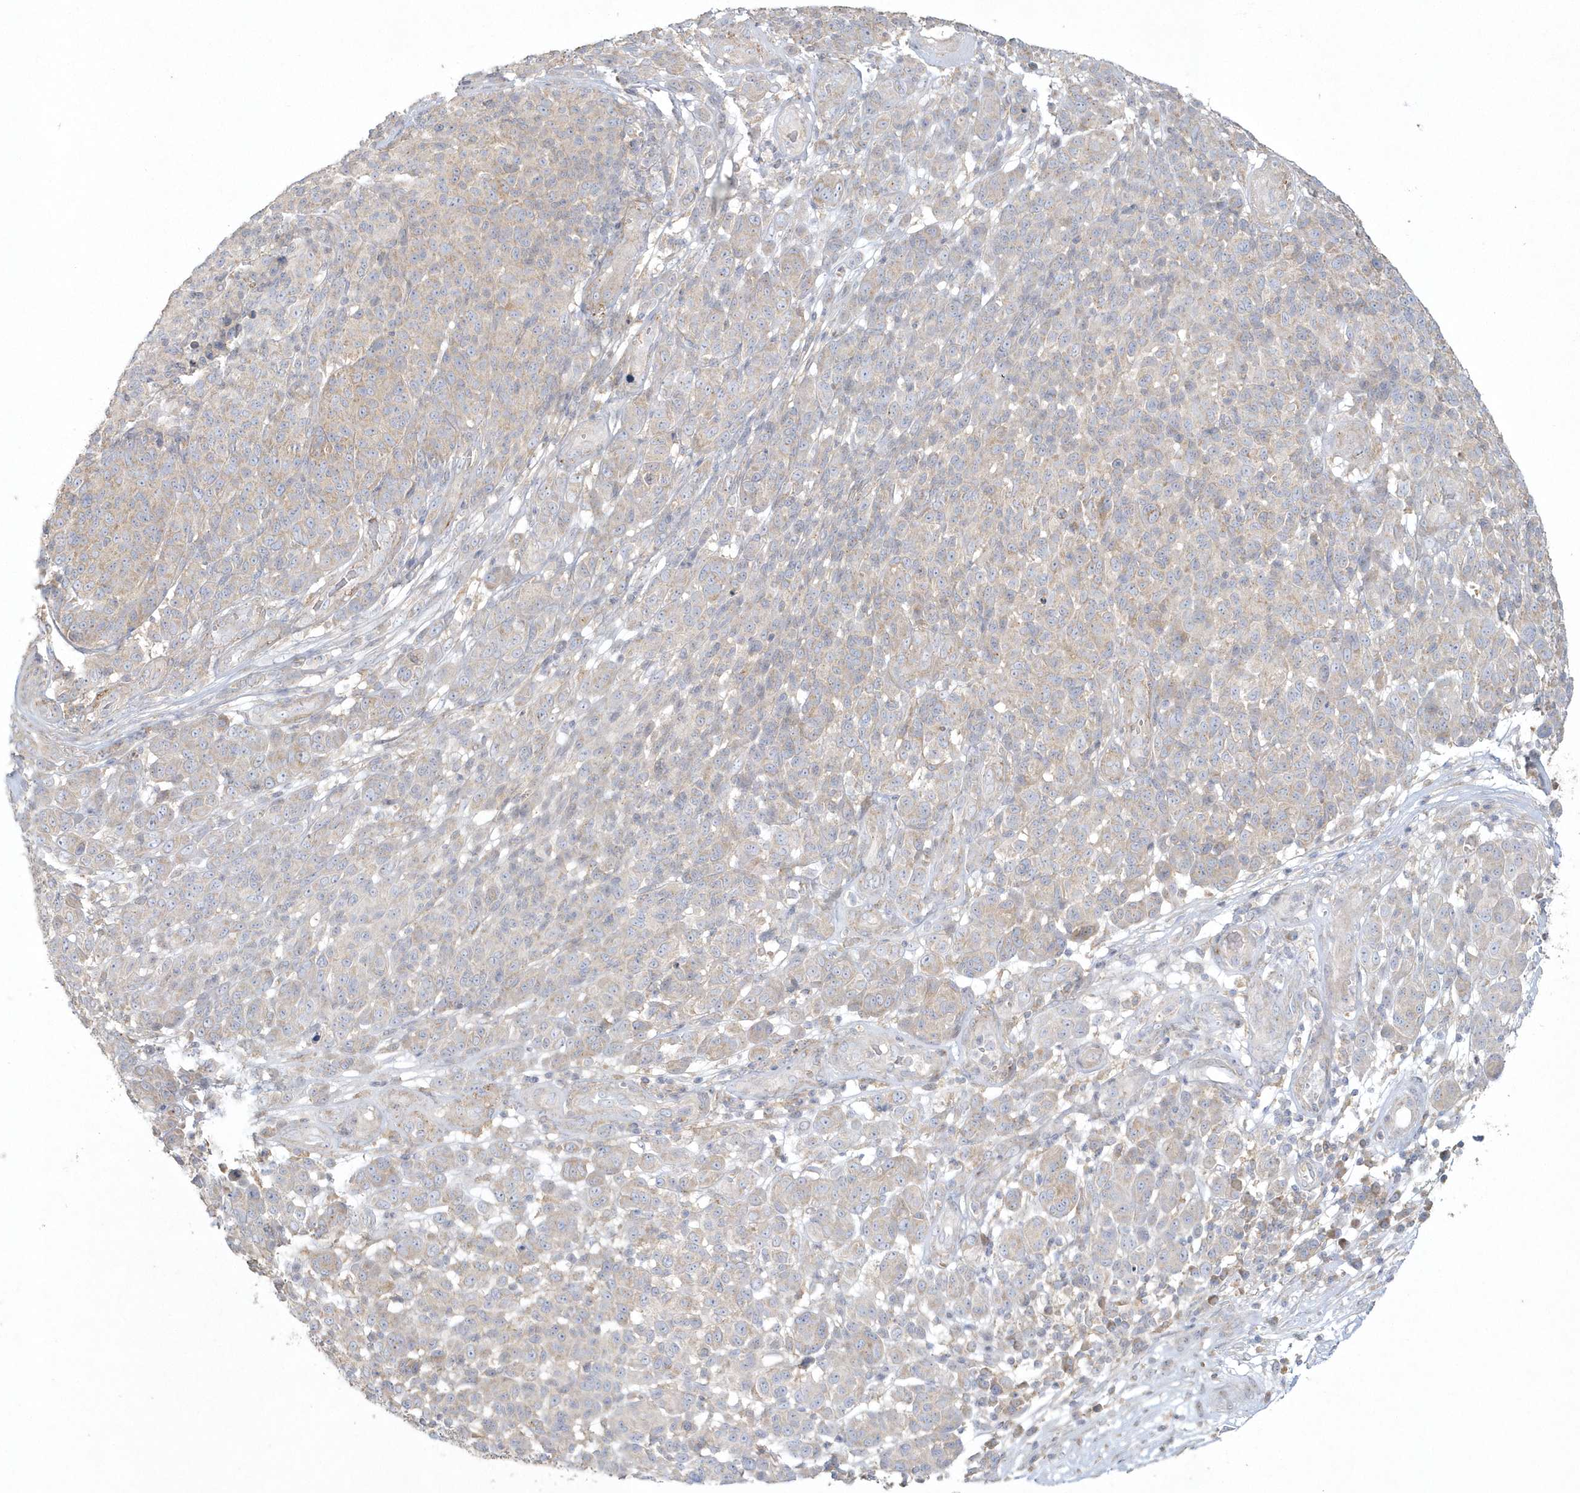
{"staining": {"intensity": "weak", "quantity": "<25%", "location": "cytoplasmic/membranous"}, "tissue": "melanoma", "cell_type": "Tumor cells", "image_type": "cancer", "snomed": [{"axis": "morphology", "description": "Malignant melanoma, NOS"}, {"axis": "topography", "description": "Skin"}], "caption": "IHC micrograph of human melanoma stained for a protein (brown), which demonstrates no expression in tumor cells. (DAB (3,3'-diaminobenzidine) IHC with hematoxylin counter stain).", "gene": "BLTP3A", "patient": {"sex": "male", "age": 49}}